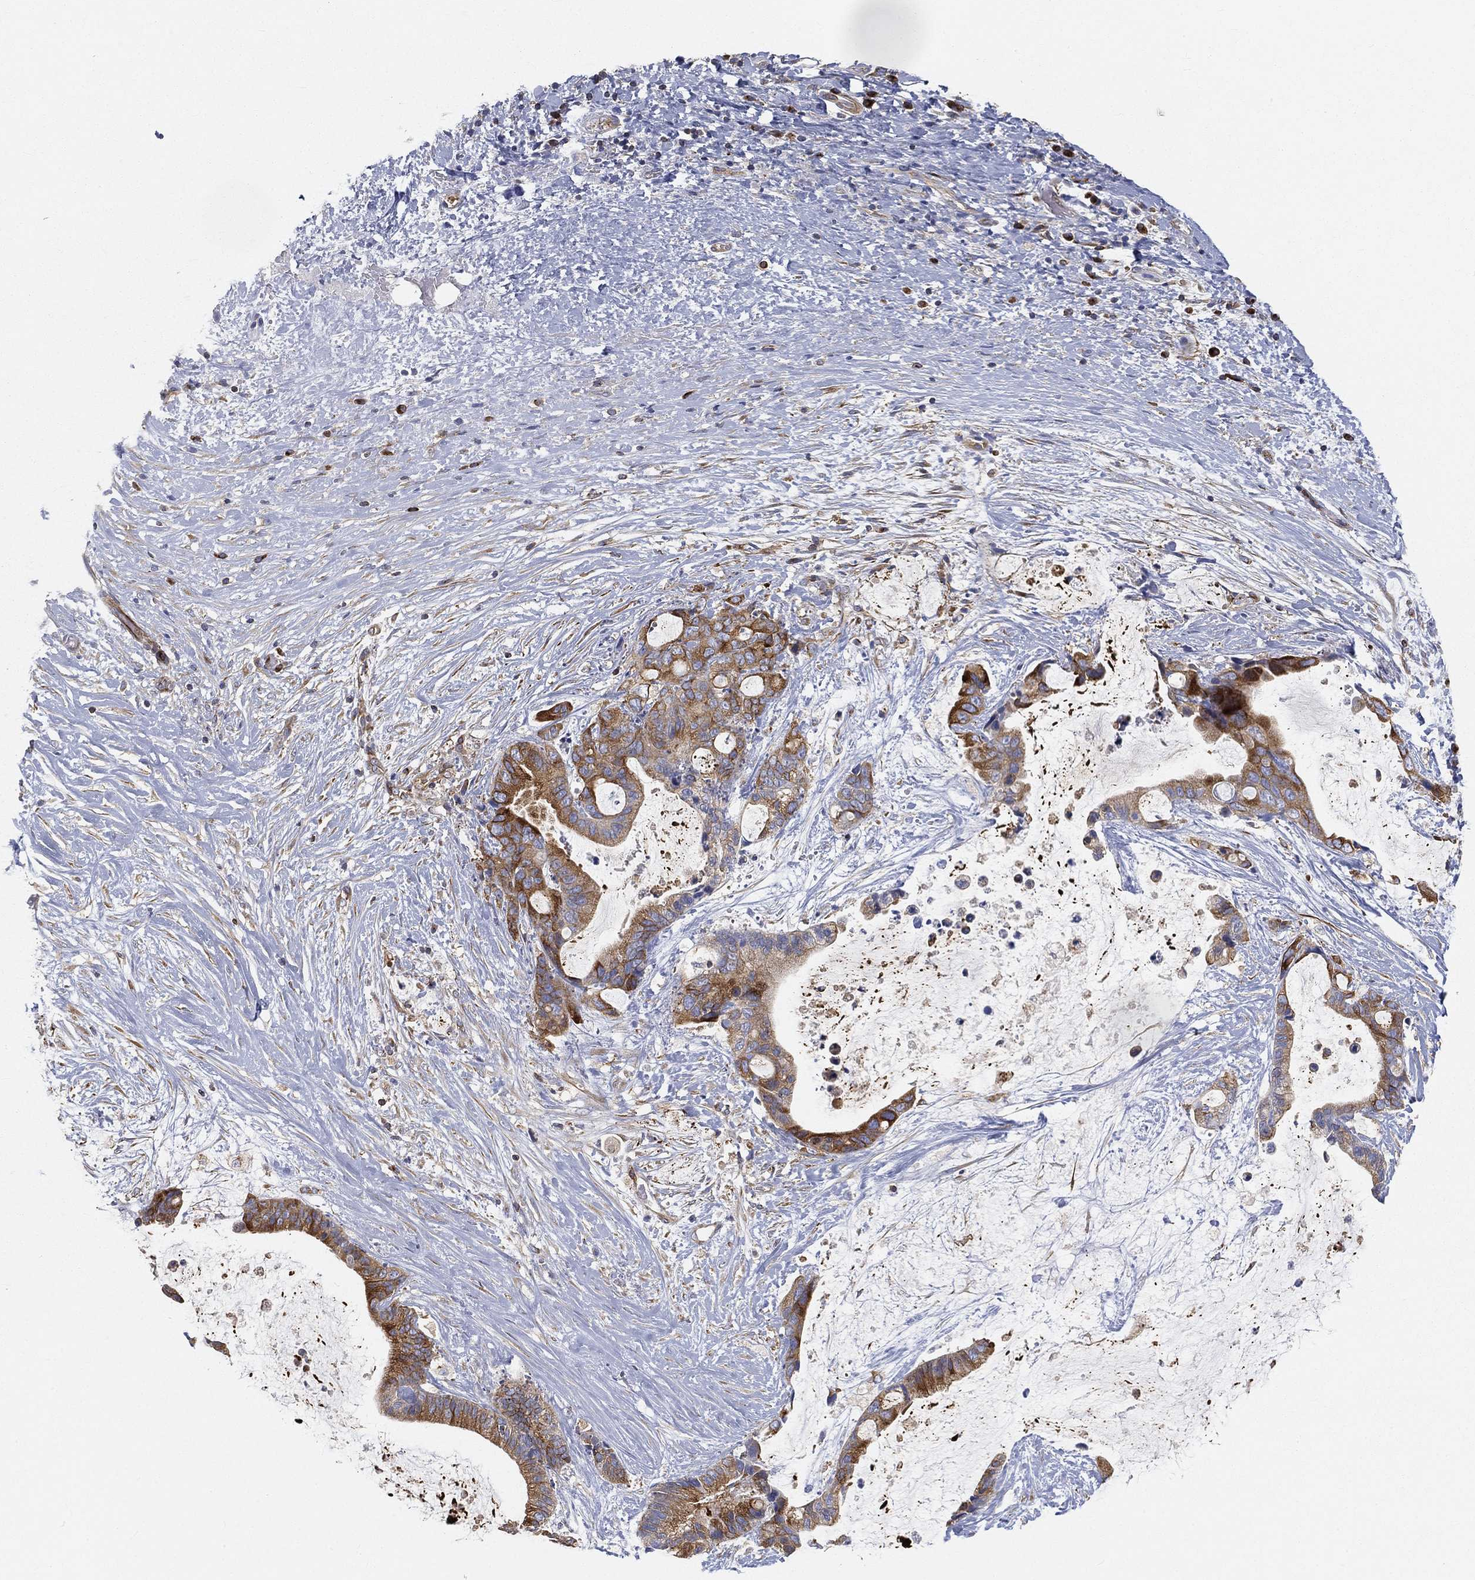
{"staining": {"intensity": "strong", "quantity": ">75%", "location": "cytoplasmic/membranous"}, "tissue": "liver cancer", "cell_type": "Tumor cells", "image_type": "cancer", "snomed": [{"axis": "morphology", "description": "Cholangiocarcinoma"}, {"axis": "topography", "description": "Liver"}], "caption": "Liver cholangiocarcinoma tissue shows strong cytoplasmic/membranous expression in approximately >75% of tumor cells, visualized by immunohistochemistry. Using DAB (3,3'-diaminobenzidine) (brown) and hematoxylin (blue) stains, captured at high magnification using brightfield microscopy.", "gene": "TMEM25", "patient": {"sex": "female", "age": 73}}